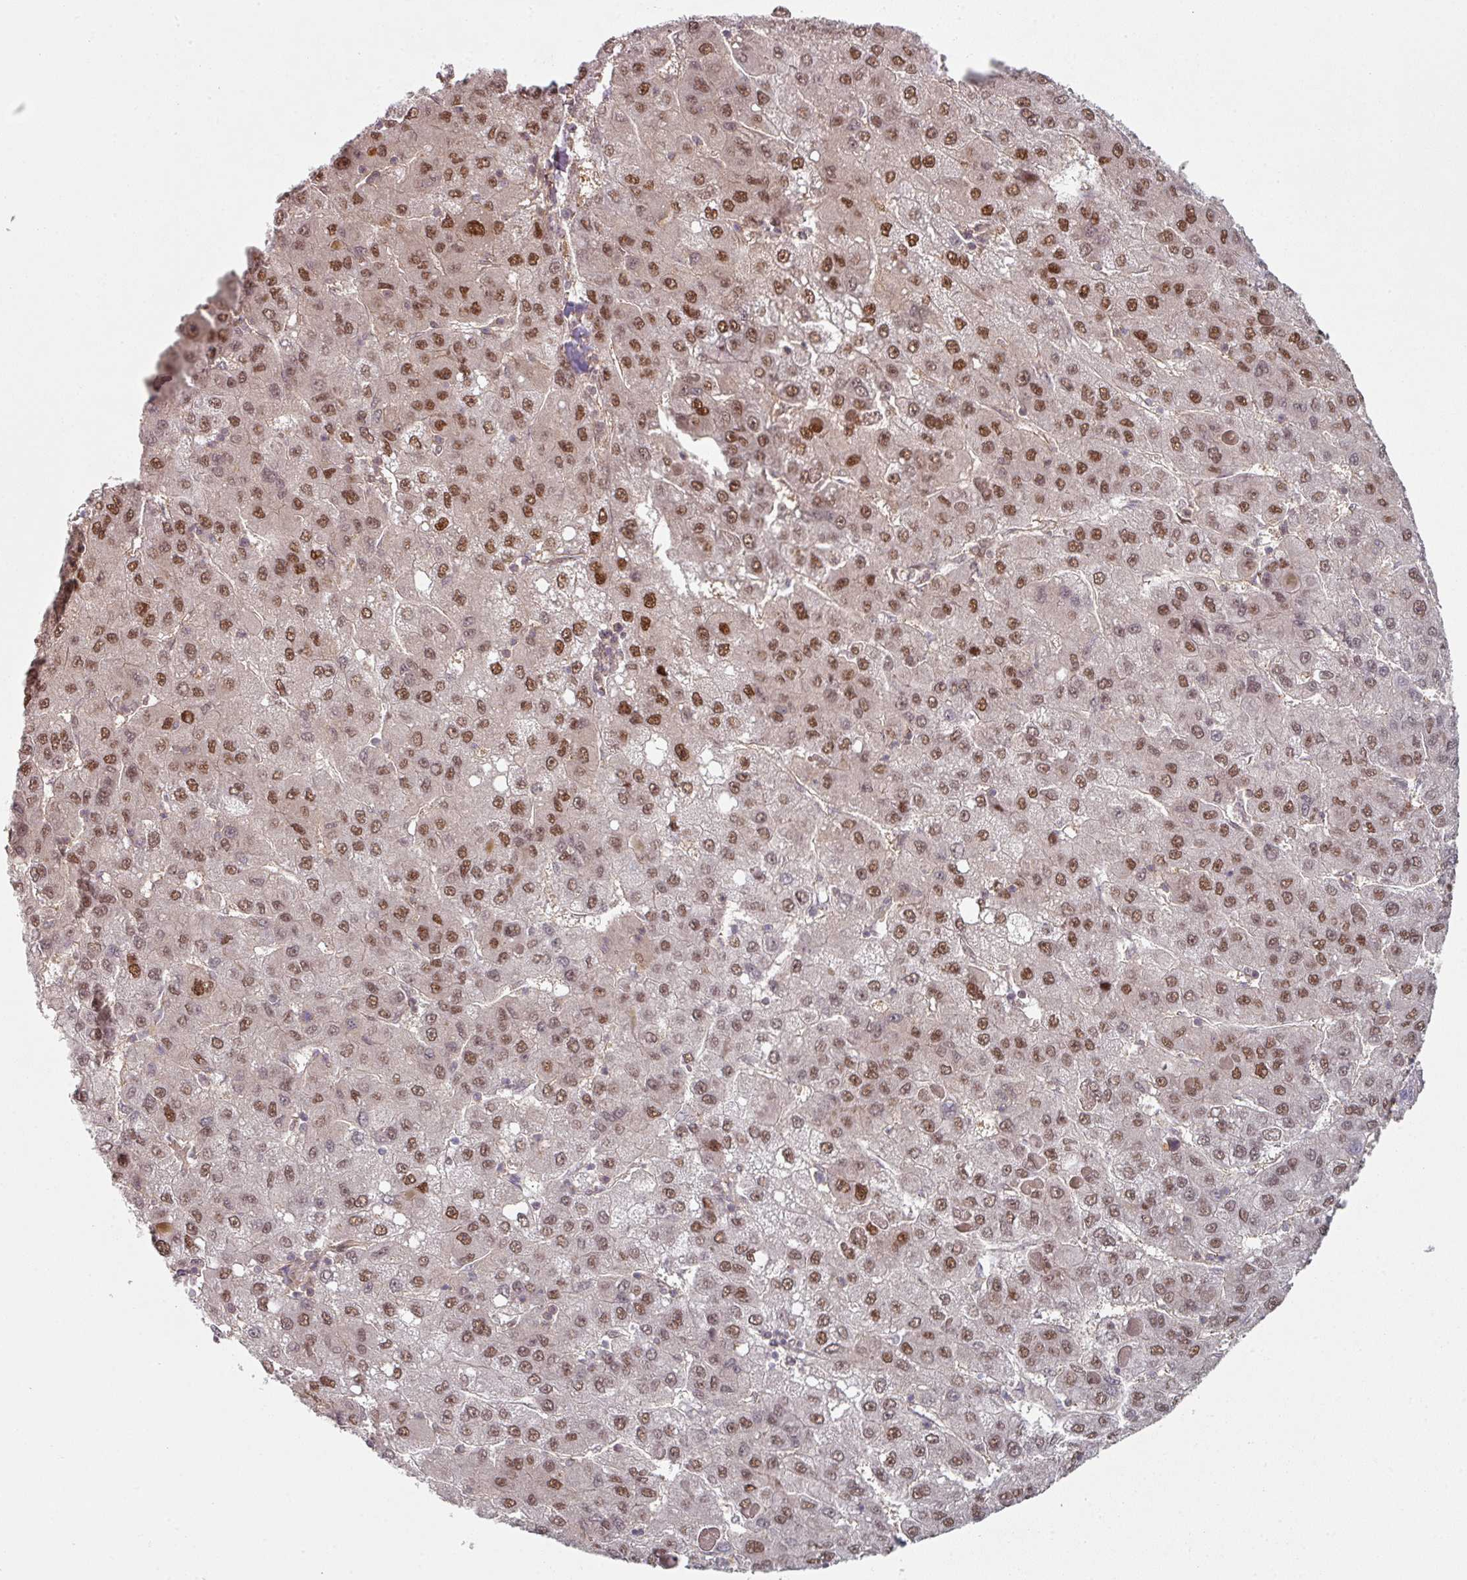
{"staining": {"intensity": "moderate", "quantity": ">75%", "location": "nuclear"}, "tissue": "liver cancer", "cell_type": "Tumor cells", "image_type": "cancer", "snomed": [{"axis": "morphology", "description": "Carcinoma, Hepatocellular, NOS"}, {"axis": "topography", "description": "Liver"}], "caption": "Hepatocellular carcinoma (liver) stained with IHC demonstrates moderate nuclear positivity in approximately >75% of tumor cells.", "gene": "PSME3IP1", "patient": {"sex": "female", "age": 82}}